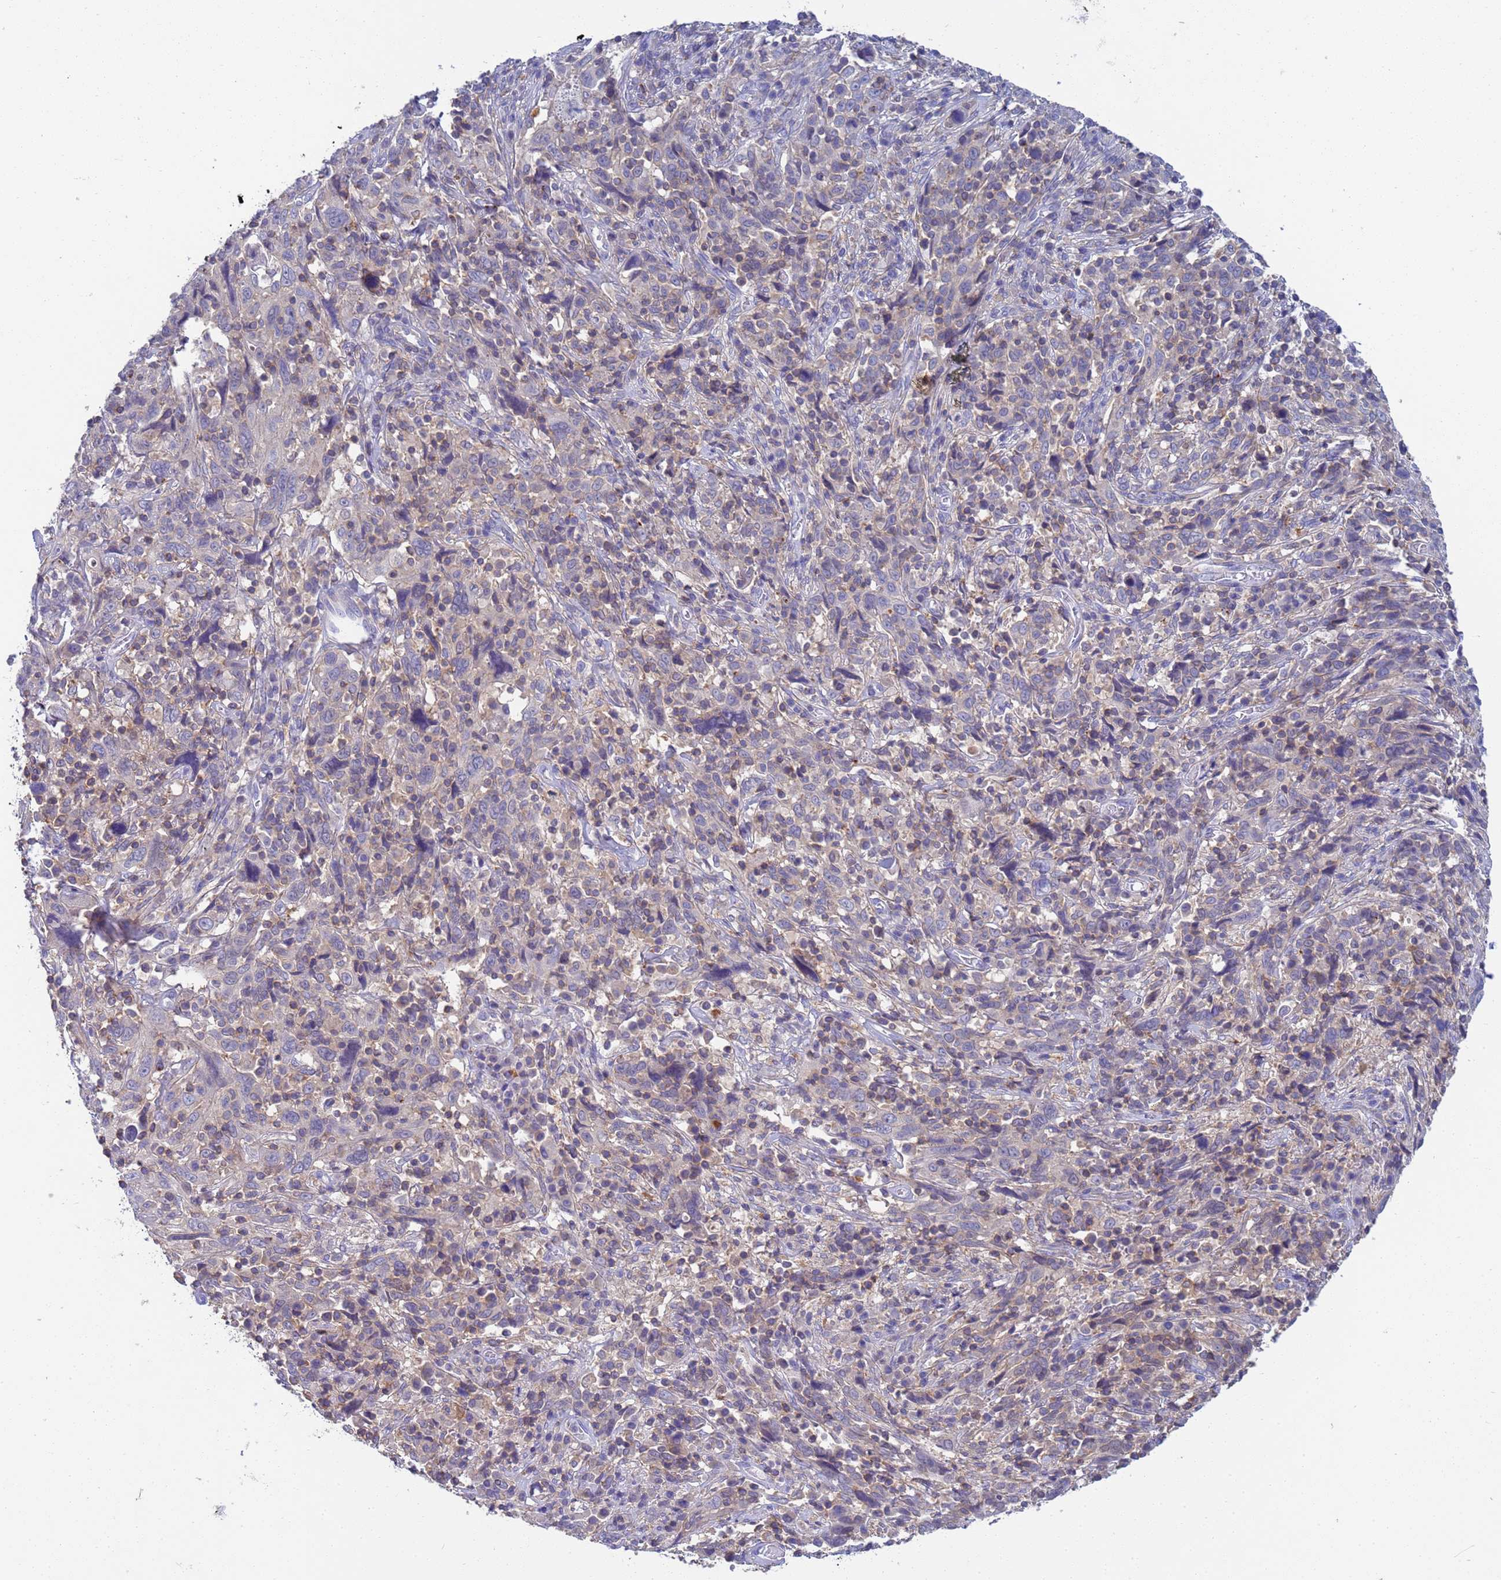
{"staining": {"intensity": "negative", "quantity": "none", "location": "none"}, "tissue": "cervical cancer", "cell_type": "Tumor cells", "image_type": "cancer", "snomed": [{"axis": "morphology", "description": "Squamous cell carcinoma, NOS"}, {"axis": "topography", "description": "Cervix"}], "caption": "This is an IHC micrograph of human cervical cancer. There is no staining in tumor cells.", "gene": "KLHL13", "patient": {"sex": "female", "age": 46}}